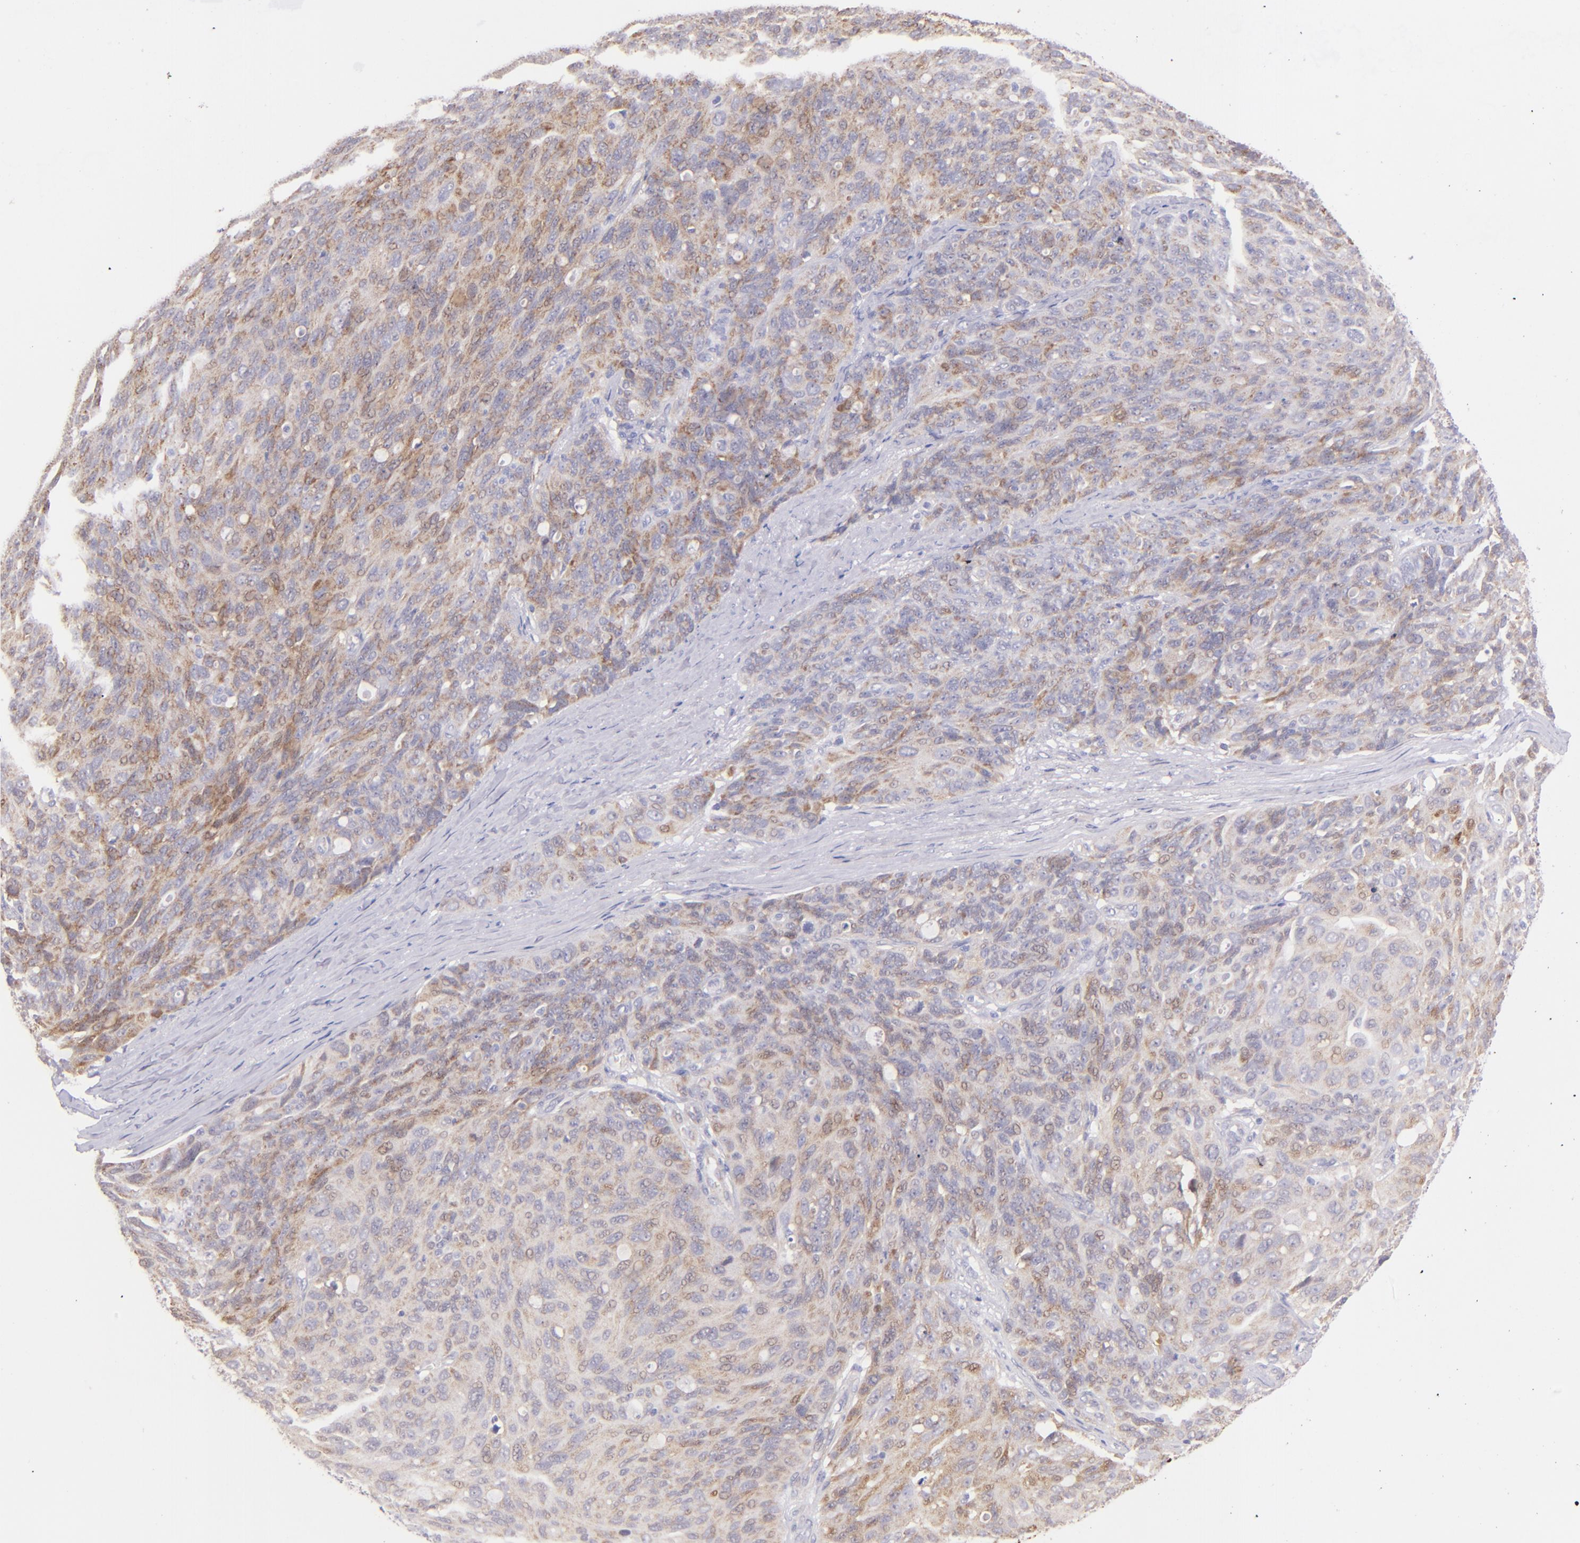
{"staining": {"intensity": "weak", "quantity": ">75%", "location": "cytoplasmic/membranous"}, "tissue": "ovarian cancer", "cell_type": "Tumor cells", "image_type": "cancer", "snomed": [{"axis": "morphology", "description": "Carcinoma, endometroid"}, {"axis": "topography", "description": "Ovary"}], "caption": "Weak cytoplasmic/membranous protein staining is present in about >75% of tumor cells in ovarian cancer.", "gene": "SH2D4A", "patient": {"sex": "female", "age": 60}}